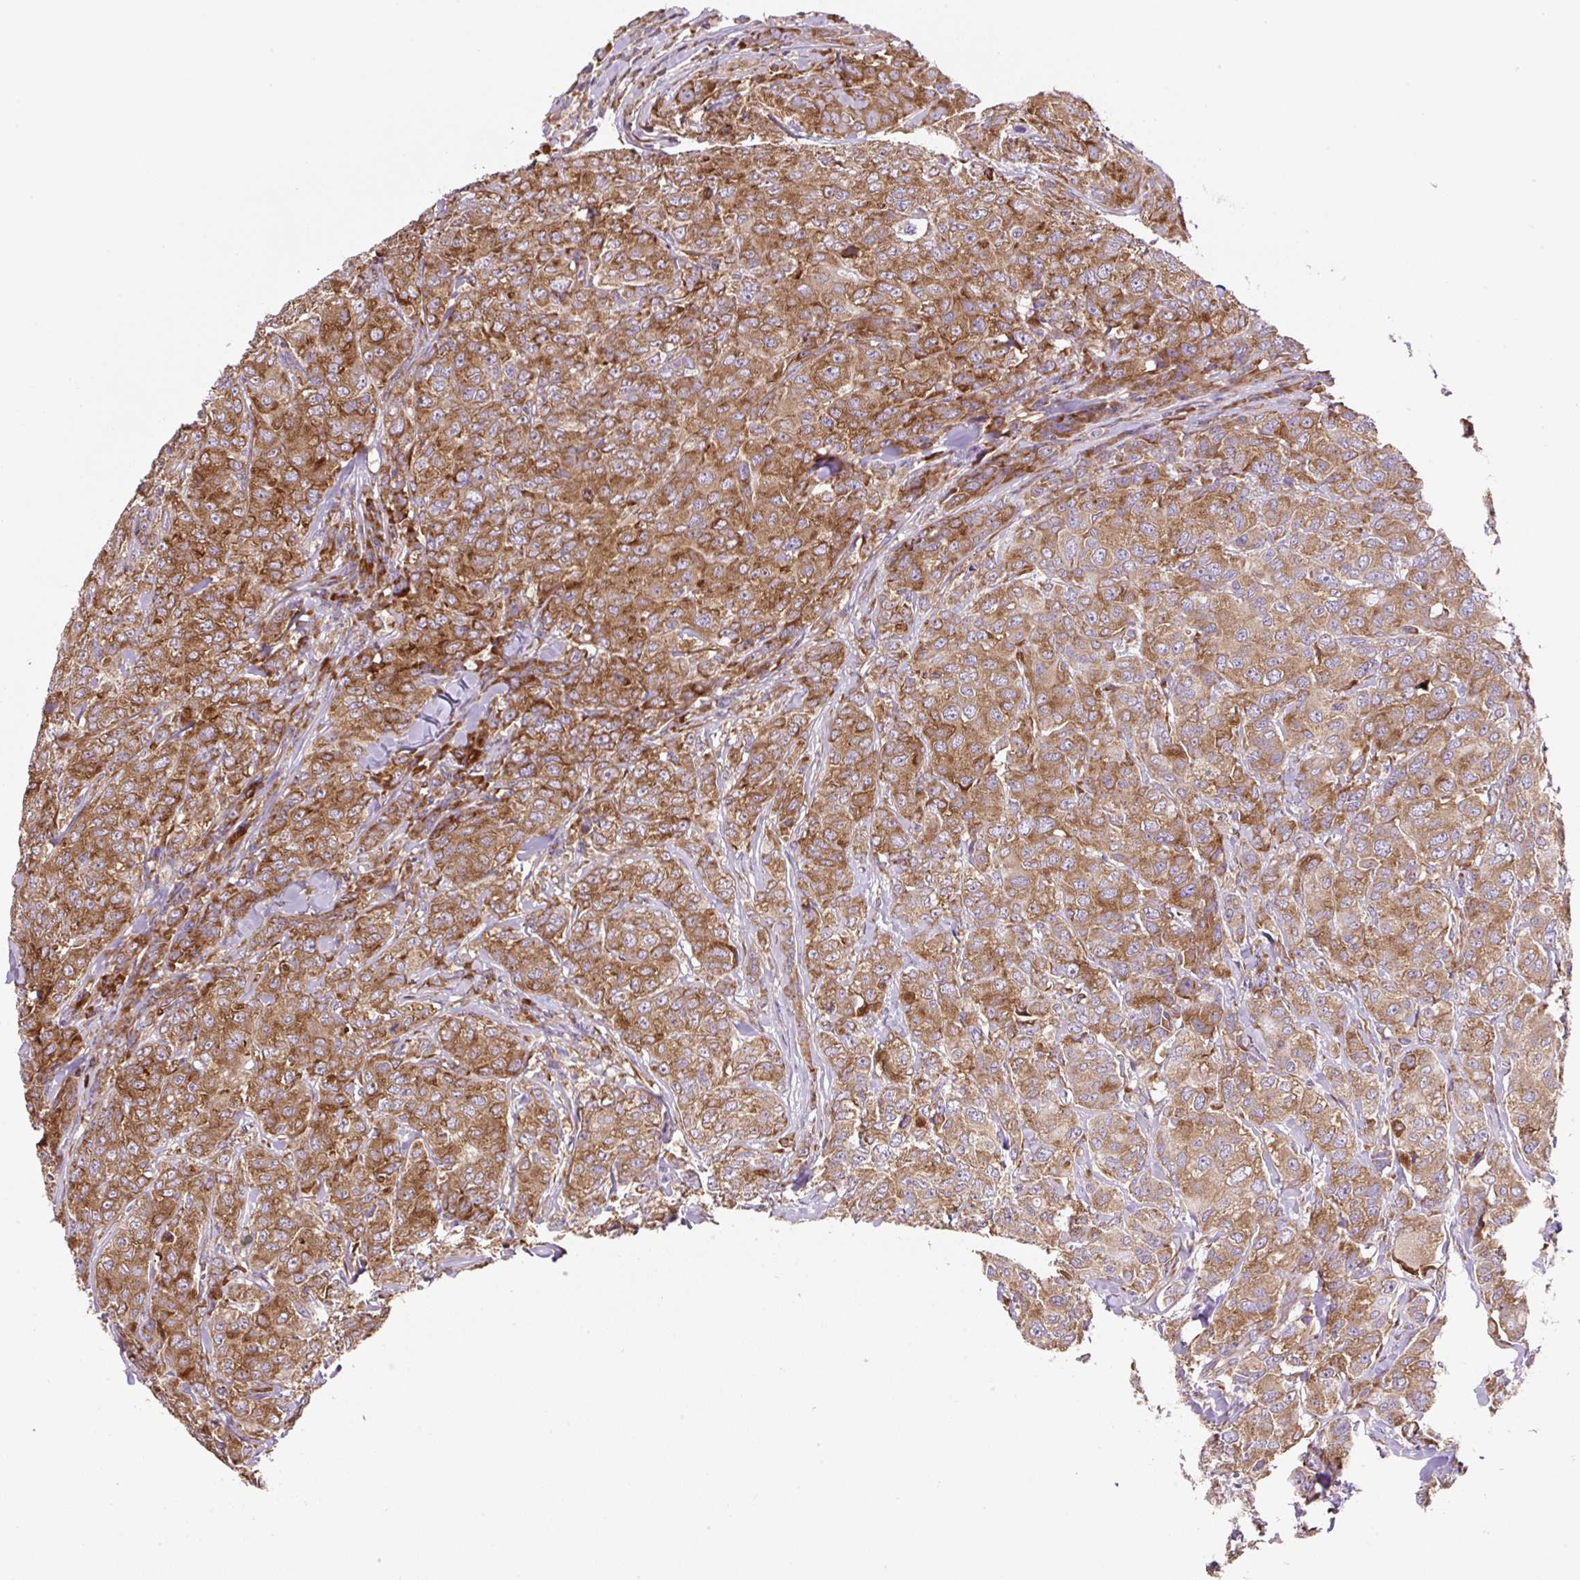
{"staining": {"intensity": "moderate", "quantity": ">75%", "location": "cytoplasmic/membranous"}, "tissue": "breast cancer", "cell_type": "Tumor cells", "image_type": "cancer", "snomed": [{"axis": "morphology", "description": "Duct carcinoma"}, {"axis": "topography", "description": "Breast"}], "caption": "Breast cancer (infiltrating ductal carcinoma) tissue reveals moderate cytoplasmic/membranous expression in about >75% of tumor cells, visualized by immunohistochemistry.", "gene": "RPS23", "patient": {"sex": "female", "age": 43}}